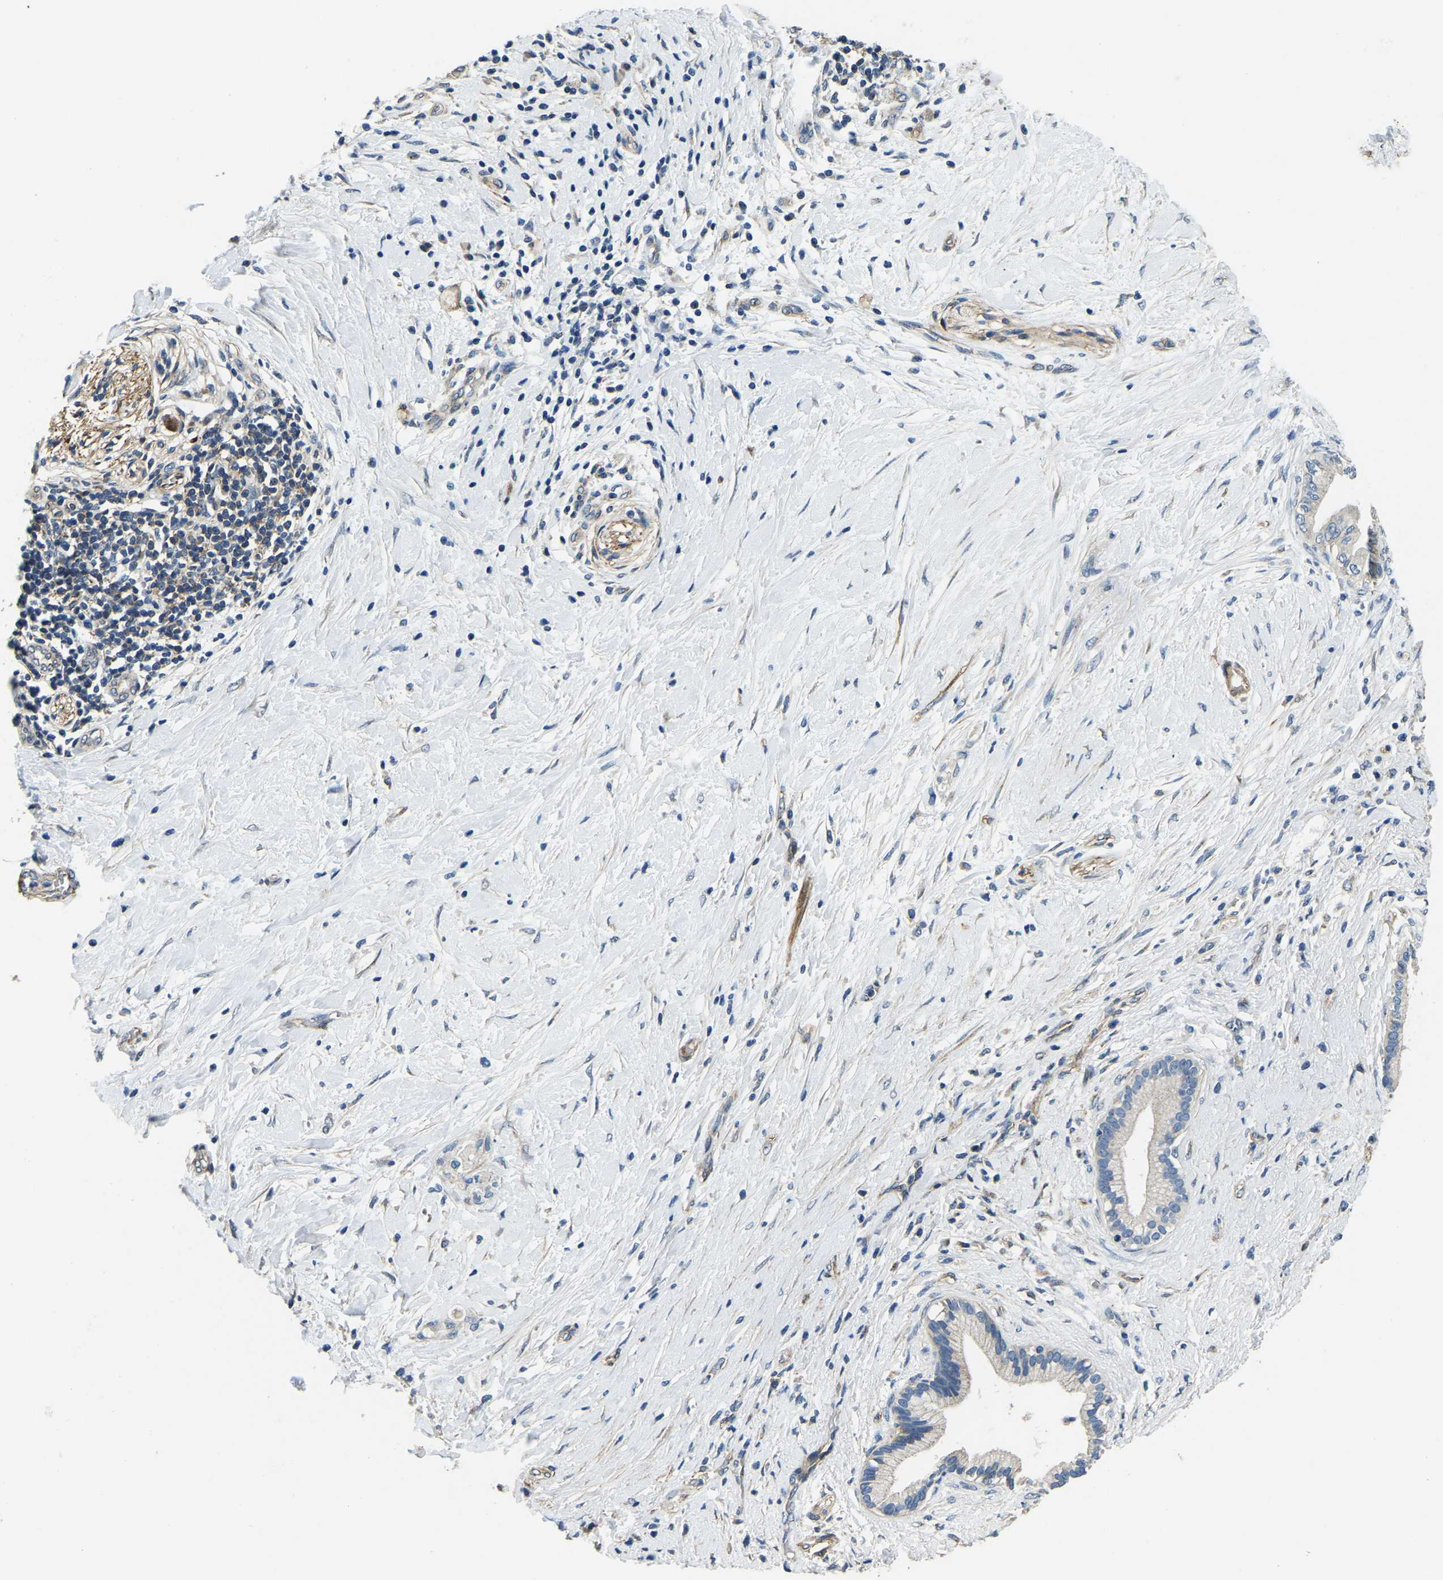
{"staining": {"intensity": "negative", "quantity": "none", "location": "none"}, "tissue": "pancreatic cancer", "cell_type": "Tumor cells", "image_type": "cancer", "snomed": [{"axis": "morphology", "description": "Adenocarcinoma, NOS"}, {"axis": "topography", "description": "Pancreas"}], "caption": "Histopathology image shows no protein staining in tumor cells of adenocarcinoma (pancreatic) tissue. (DAB IHC with hematoxylin counter stain).", "gene": "RNF39", "patient": {"sex": "female", "age": 60}}